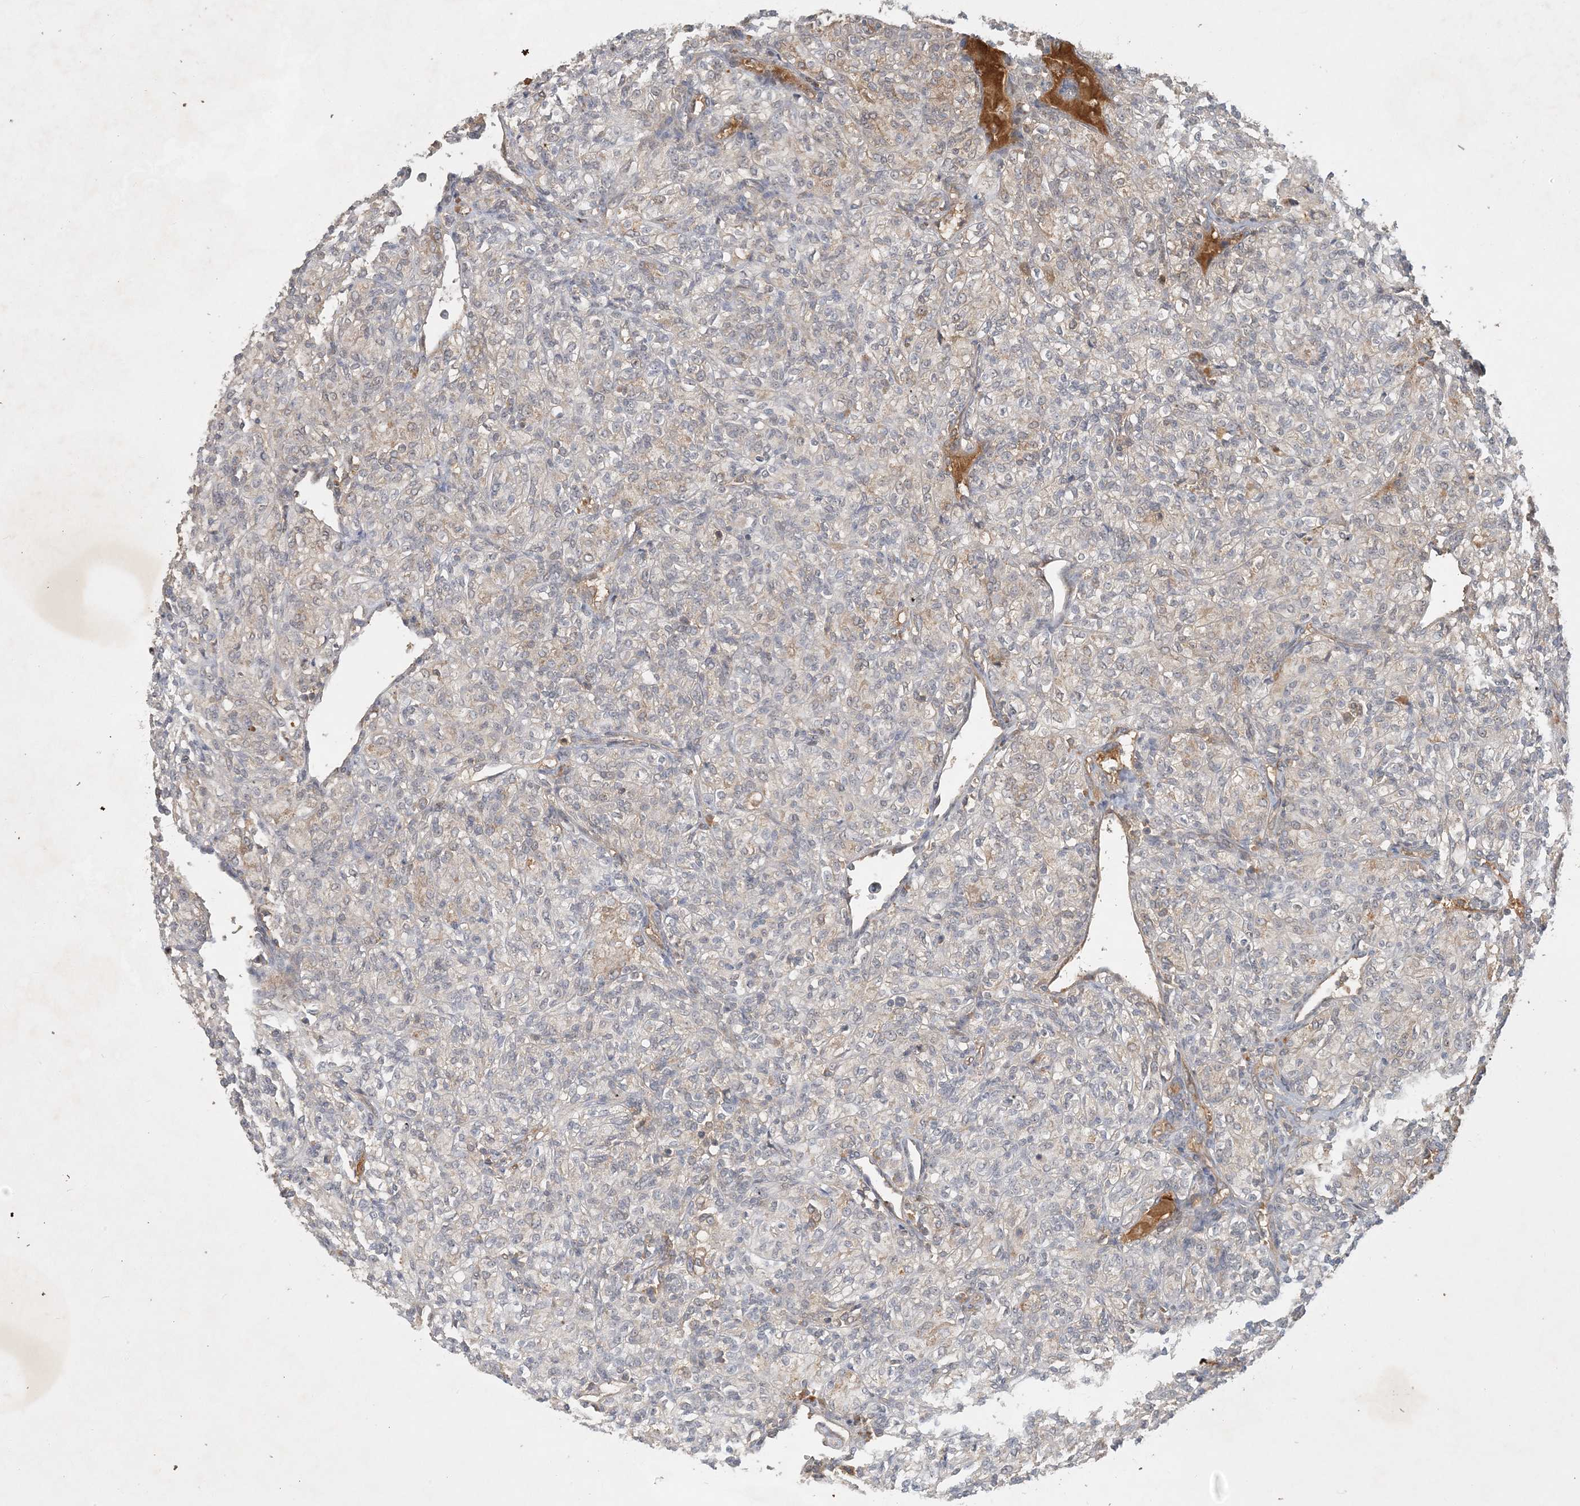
{"staining": {"intensity": "negative", "quantity": "none", "location": "none"}, "tissue": "renal cancer", "cell_type": "Tumor cells", "image_type": "cancer", "snomed": [{"axis": "morphology", "description": "Adenocarcinoma, NOS"}, {"axis": "topography", "description": "Kidney"}], "caption": "This is an IHC photomicrograph of adenocarcinoma (renal). There is no staining in tumor cells.", "gene": "ZCCHC4", "patient": {"sex": "male", "age": 77}}